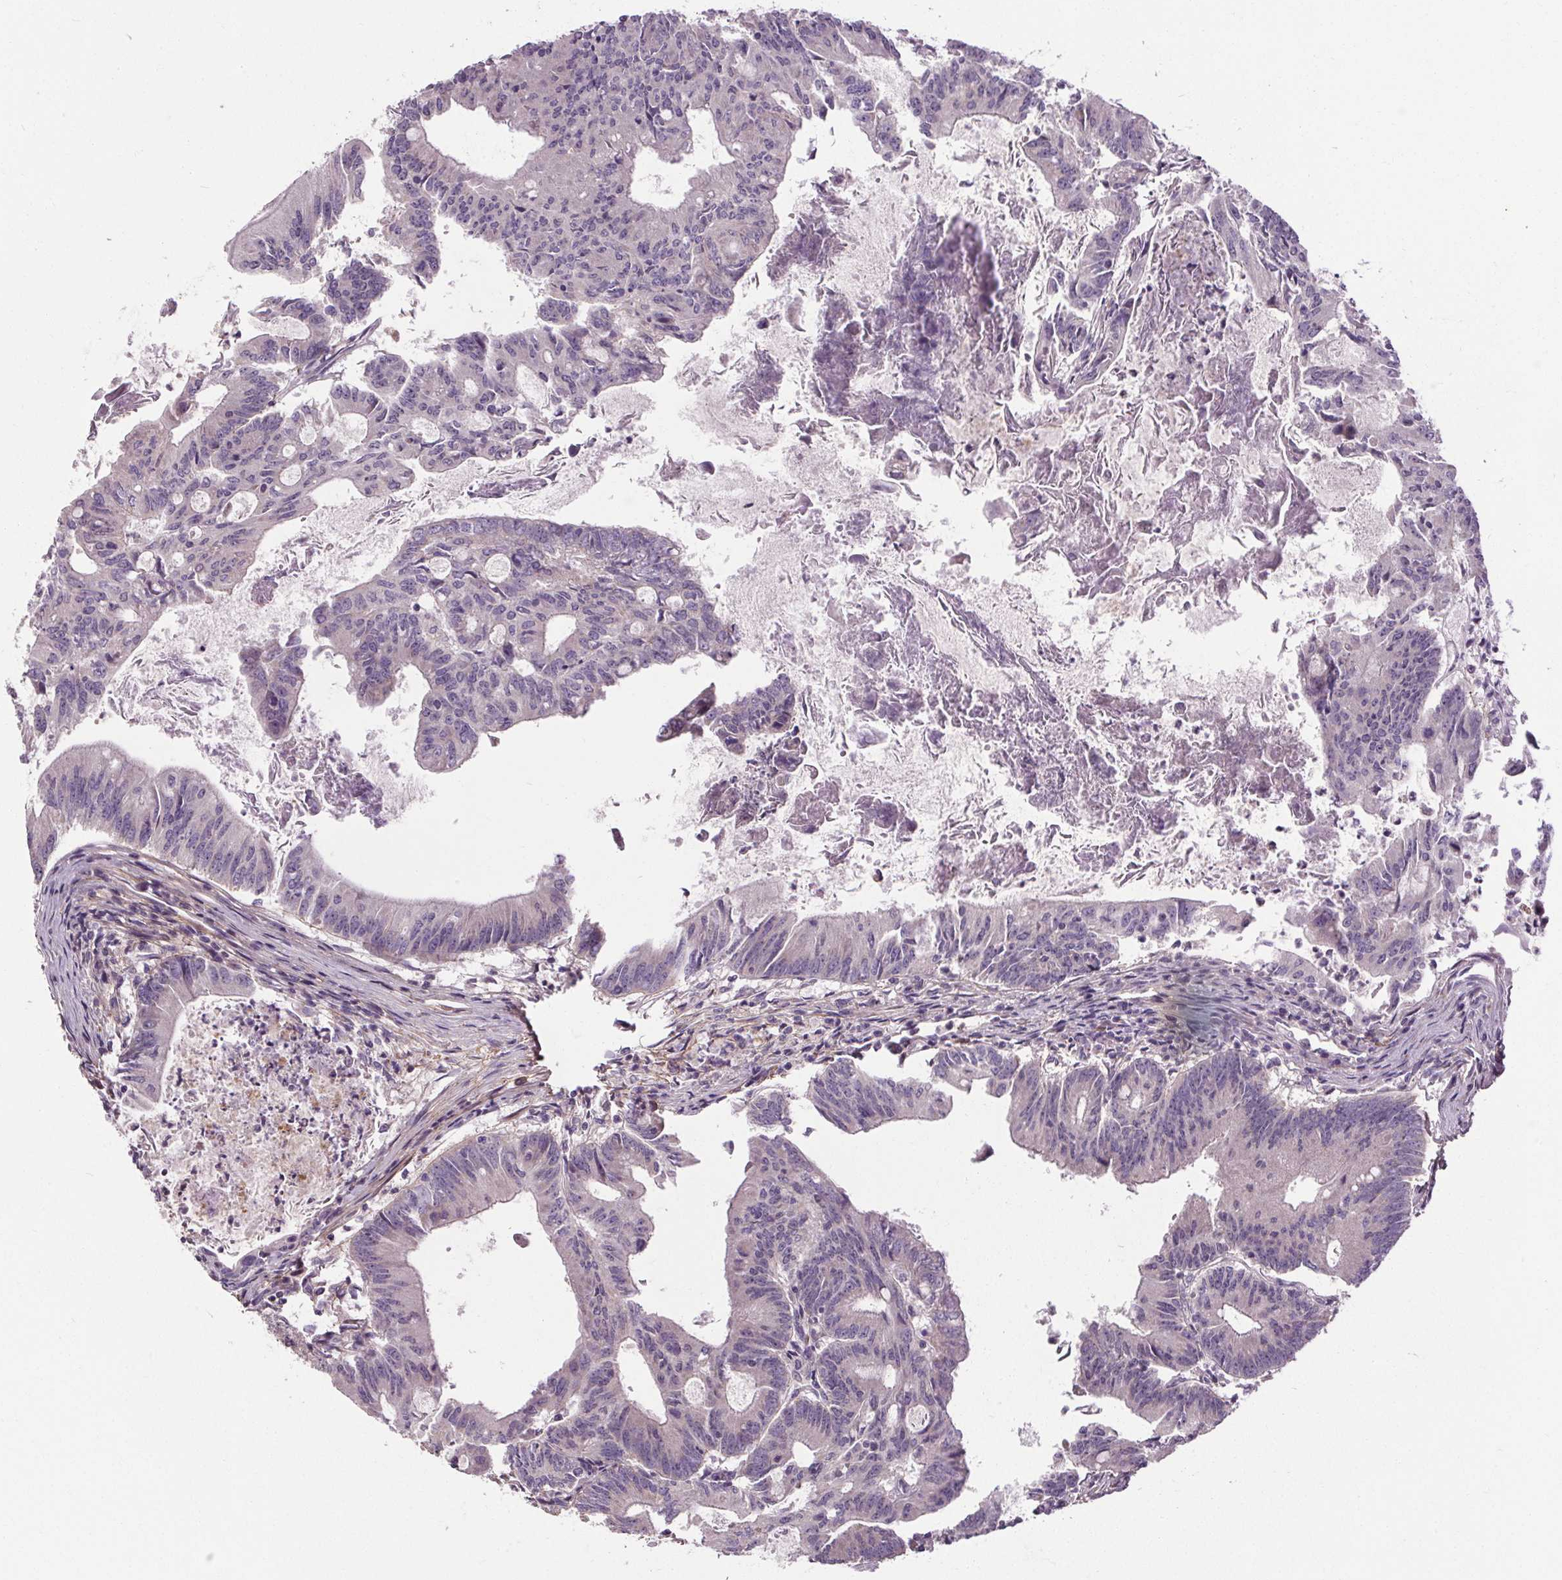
{"staining": {"intensity": "negative", "quantity": "none", "location": "none"}, "tissue": "colorectal cancer", "cell_type": "Tumor cells", "image_type": "cancer", "snomed": [{"axis": "morphology", "description": "Adenocarcinoma, NOS"}, {"axis": "topography", "description": "Colon"}], "caption": "Immunohistochemistry (IHC) of colorectal cancer displays no staining in tumor cells.", "gene": "KIAA0232", "patient": {"sex": "female", "age": 70}}